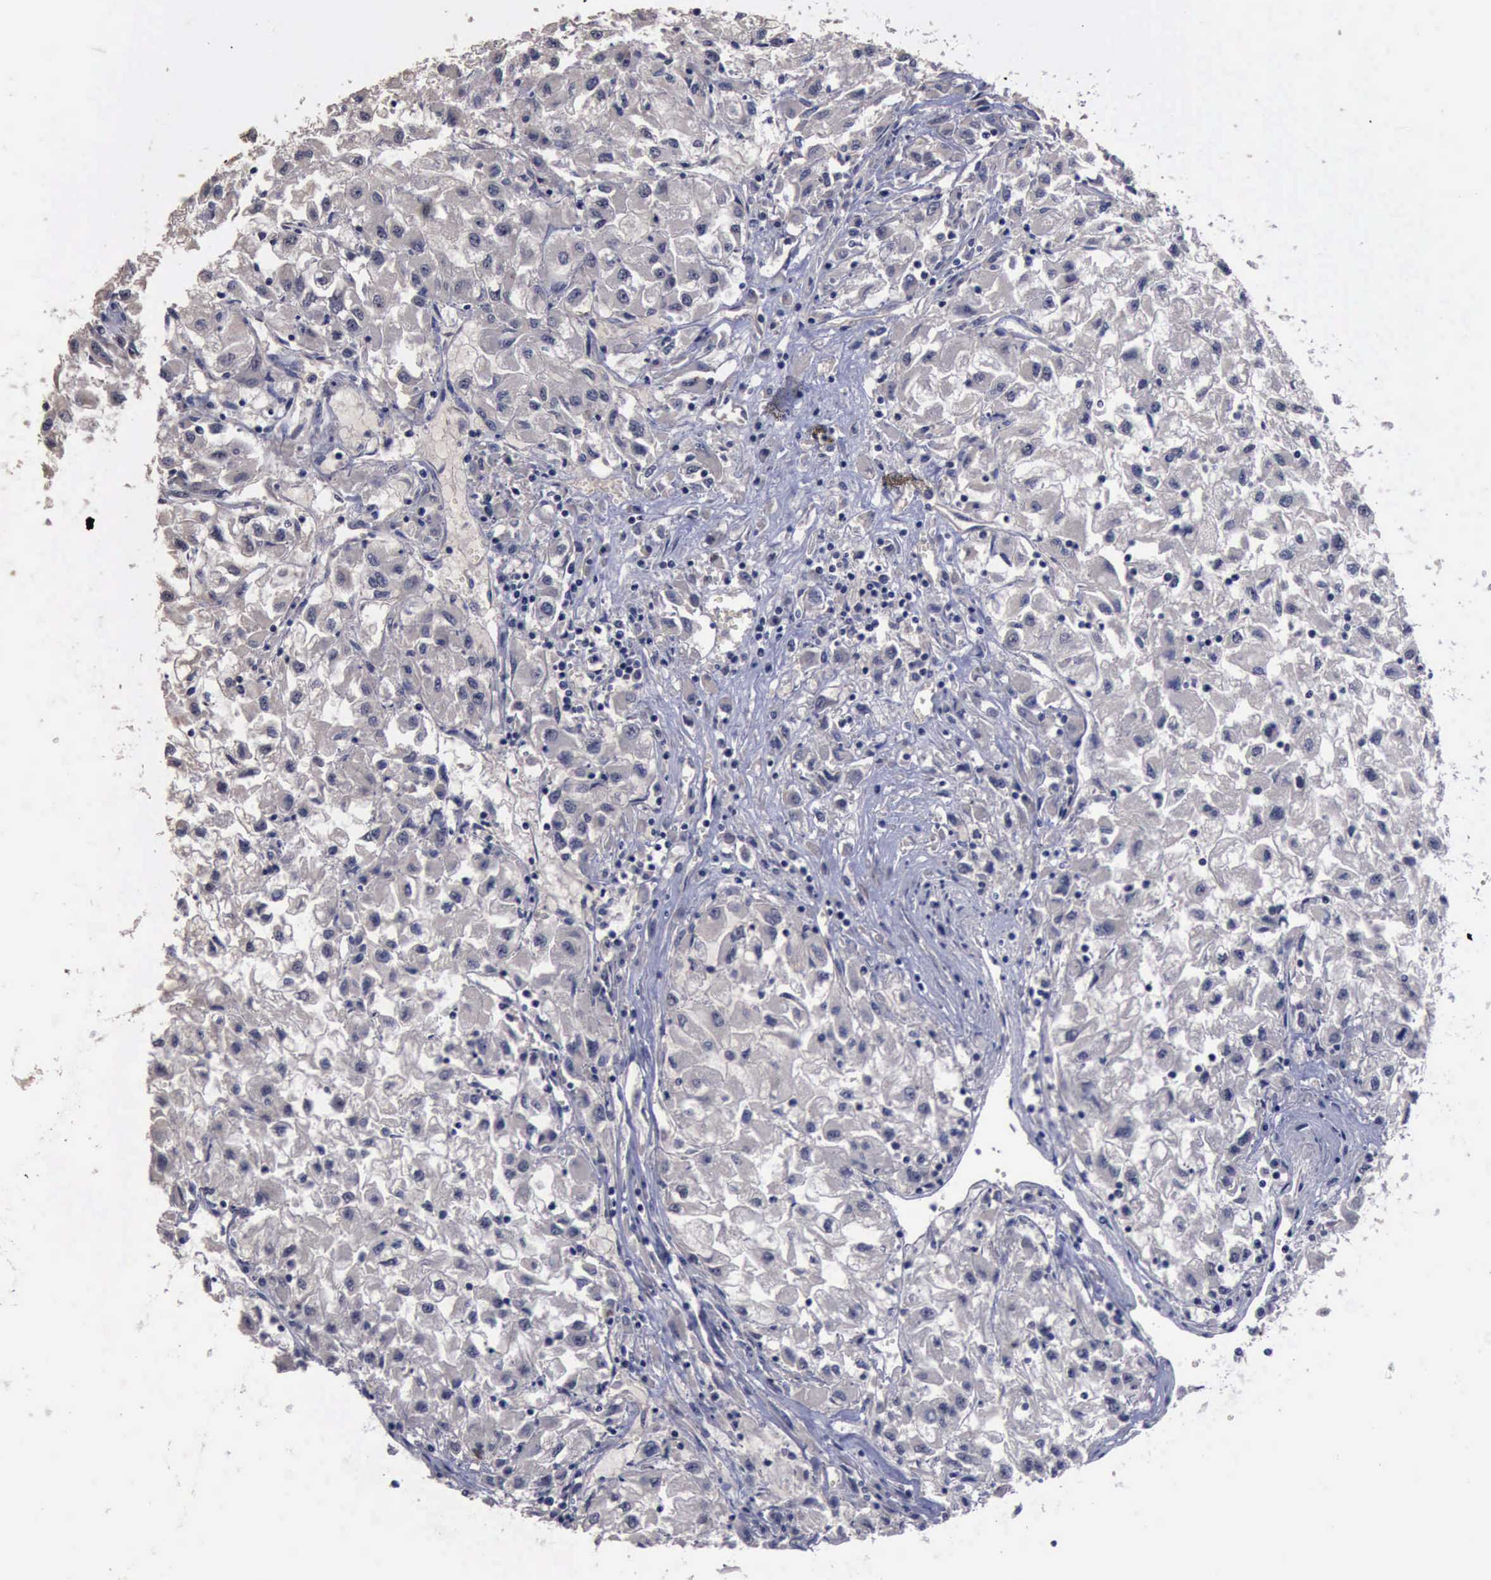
{"staining": {"intensity": "negative", "quantity": "none", "location": "none"}, "tissue": "renal cancer", "cell_type": "Tumor cells", "image_type": "cancer", "snomed": [{"axis": "morphology", "description": "Adenocarcinoma, NOS"}, {"axis": "topography", "description": "Kidney"}], "caption": "The histopathology image shows no staining of tumor cells in renal cancer (adenocarcinoma). (Immunohistochemistry (ihc), brightfield microscopy, high magnification).", "gene": "CRKL", "patient": {"sex": "male", "age": 59}}